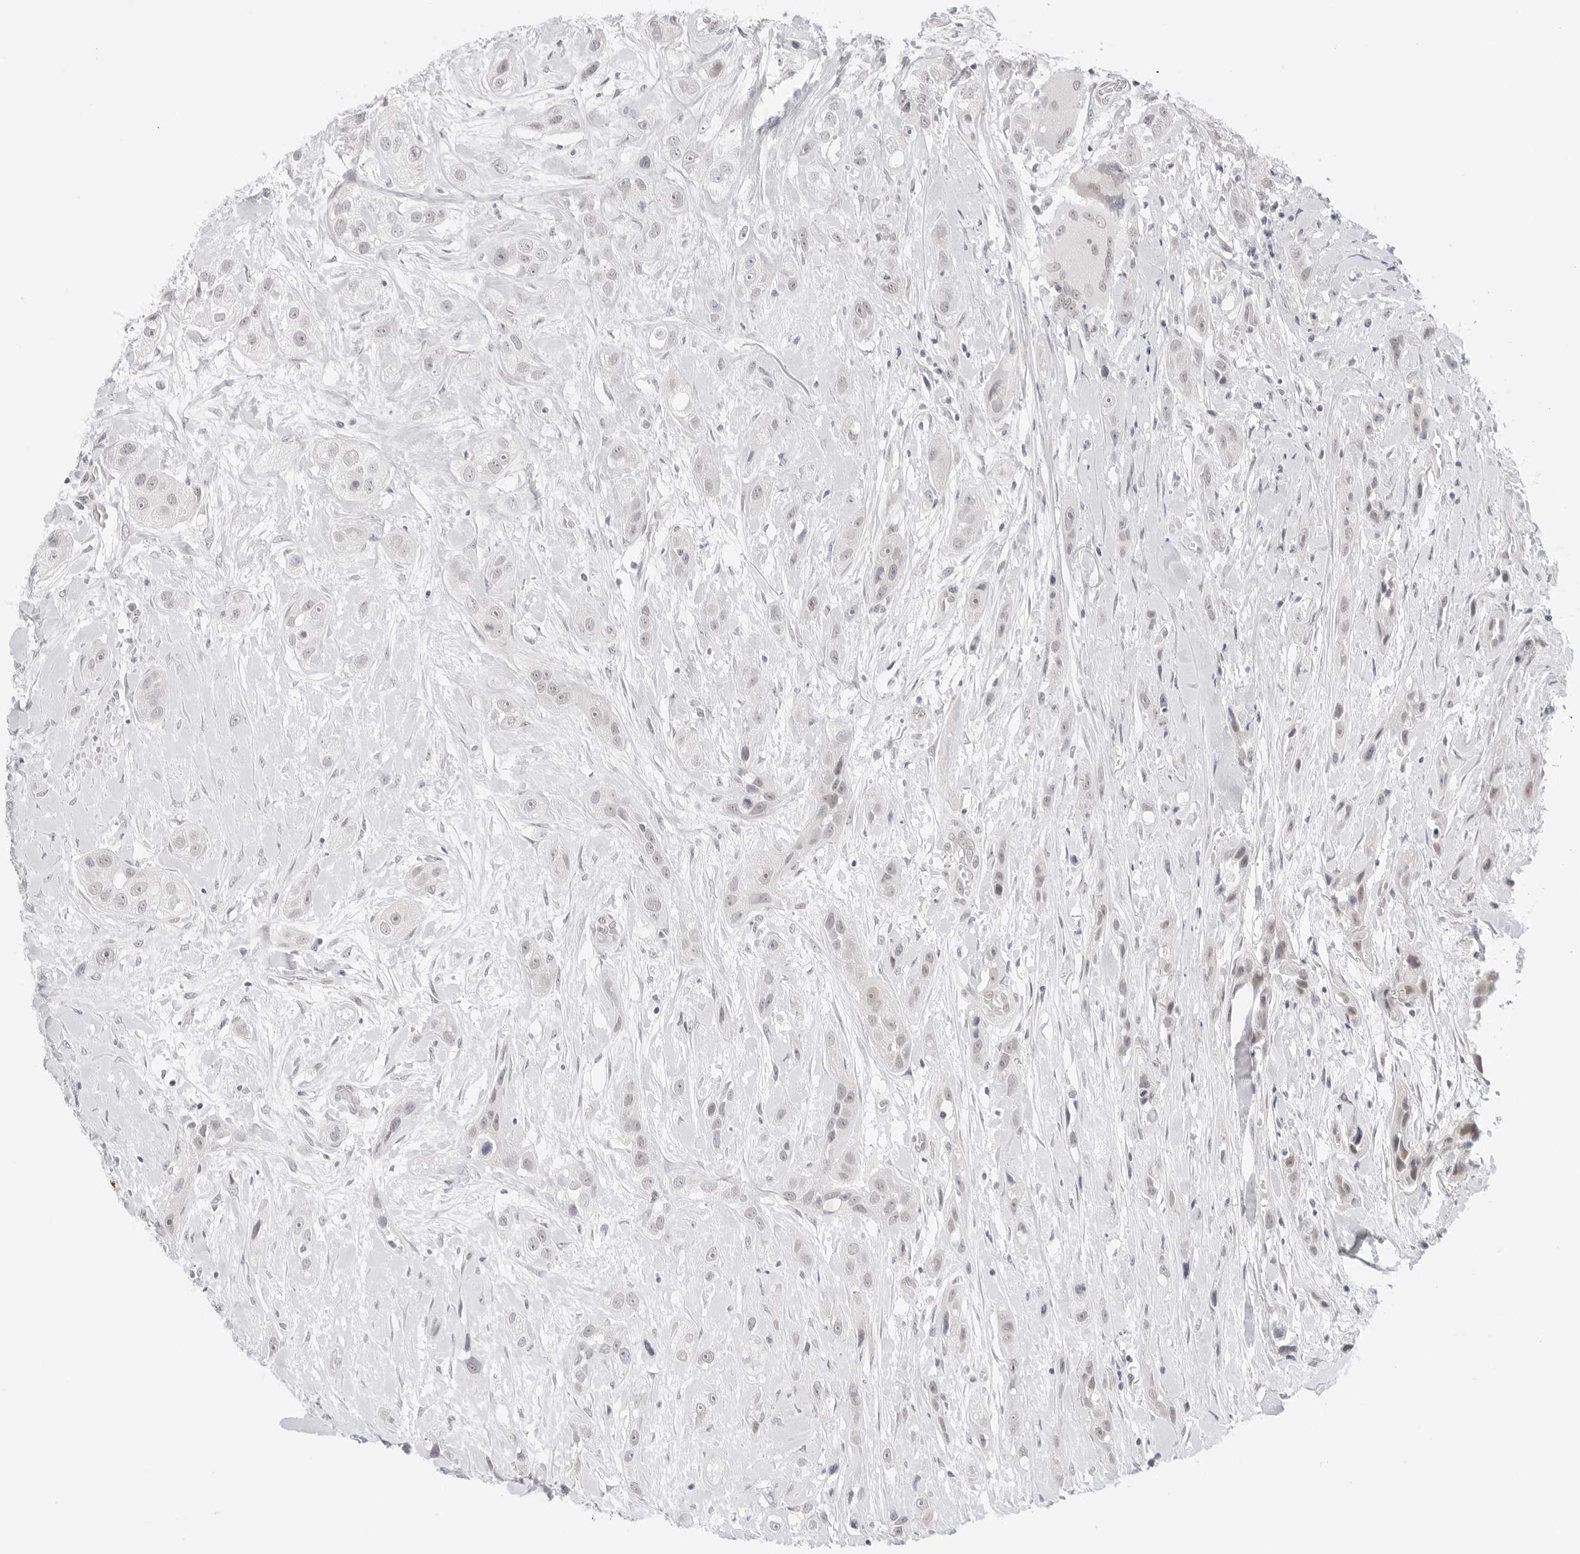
{"staining": {"intensity": "weak", "quantity": "<25%", "location": "nuclear"}, "tissue": "head and neck cancer", "cell_type": "Tumor cells", "image_type": "cancer", "snomed": [{"axis": "morphology", "description": "Normal tissue, NOS"}, {"axis": "morphology", "description": "Squamous cell carcinoma, NOS"}, {"axis": "topography", "description": "Skeletal muscle"}, {"axis": "topography", "description": "Head-Neck"}], "caption": "Immunohistochemical staining of head and neck cancer (squamous cell carcinoma) displays no significant staining in tumor cells.", "gene": "MED18", "patient": {"sex": "male", "age": 51}}